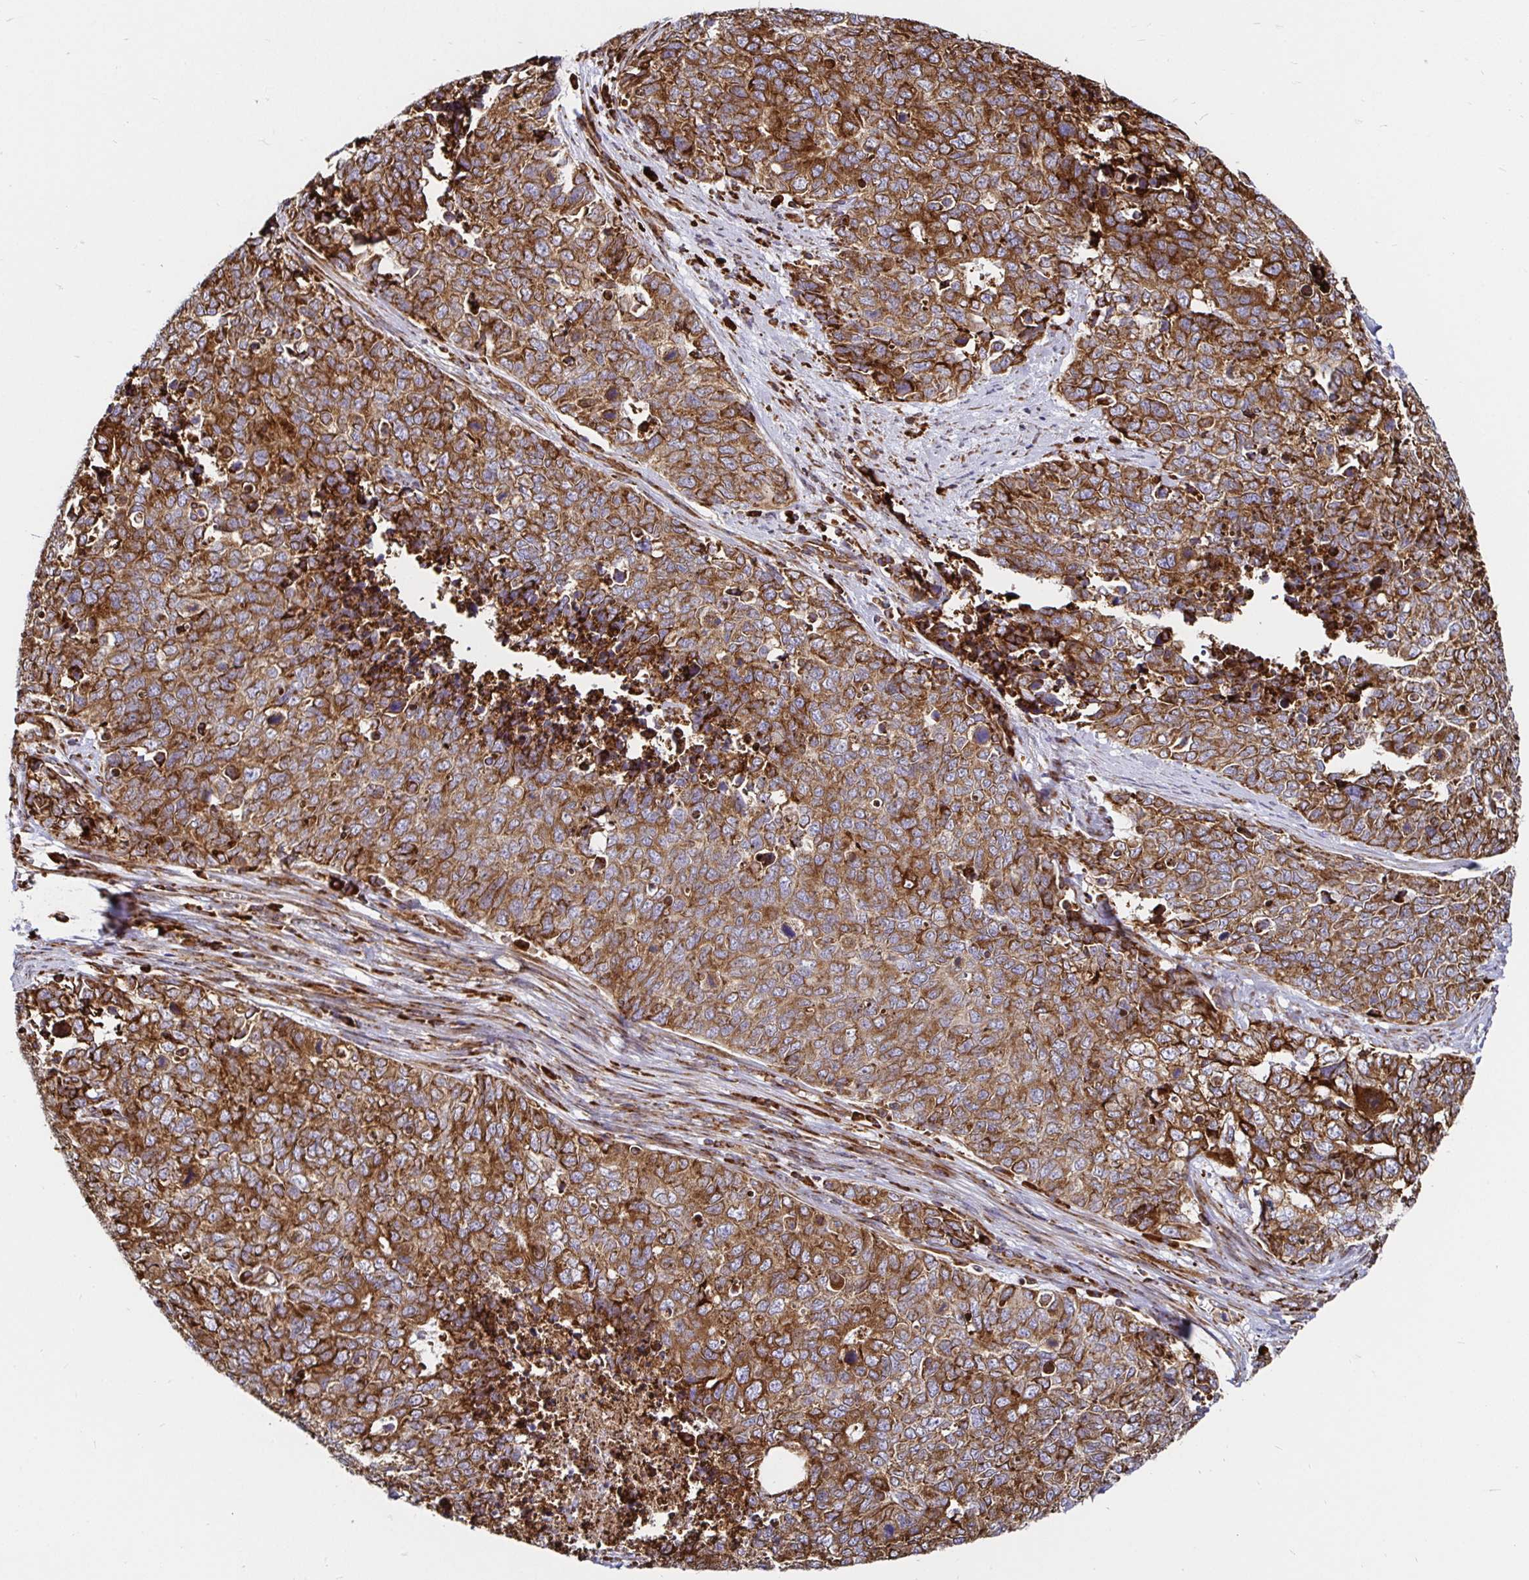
{"staining": {"intensity": "moderate", "quantity": ">75%", "location": "cytoplasmic/membranous"}, "tissue": "cervical cancer", "cell_type": "Tumor cells", "image_type": "cancer", "snomed": [{"axis": "morphology", "description": "Adenocarcinoma, NOS"}, {"axis": "topography", "description": "Cervix"}], "caption": "The immunohistochemical stain labels moderate cytoplasmic/membranous expression in tumor cells of cervical cancer tissue.", "gene": "SMYD3", "patient": {"sex": "female", "age": 63}}